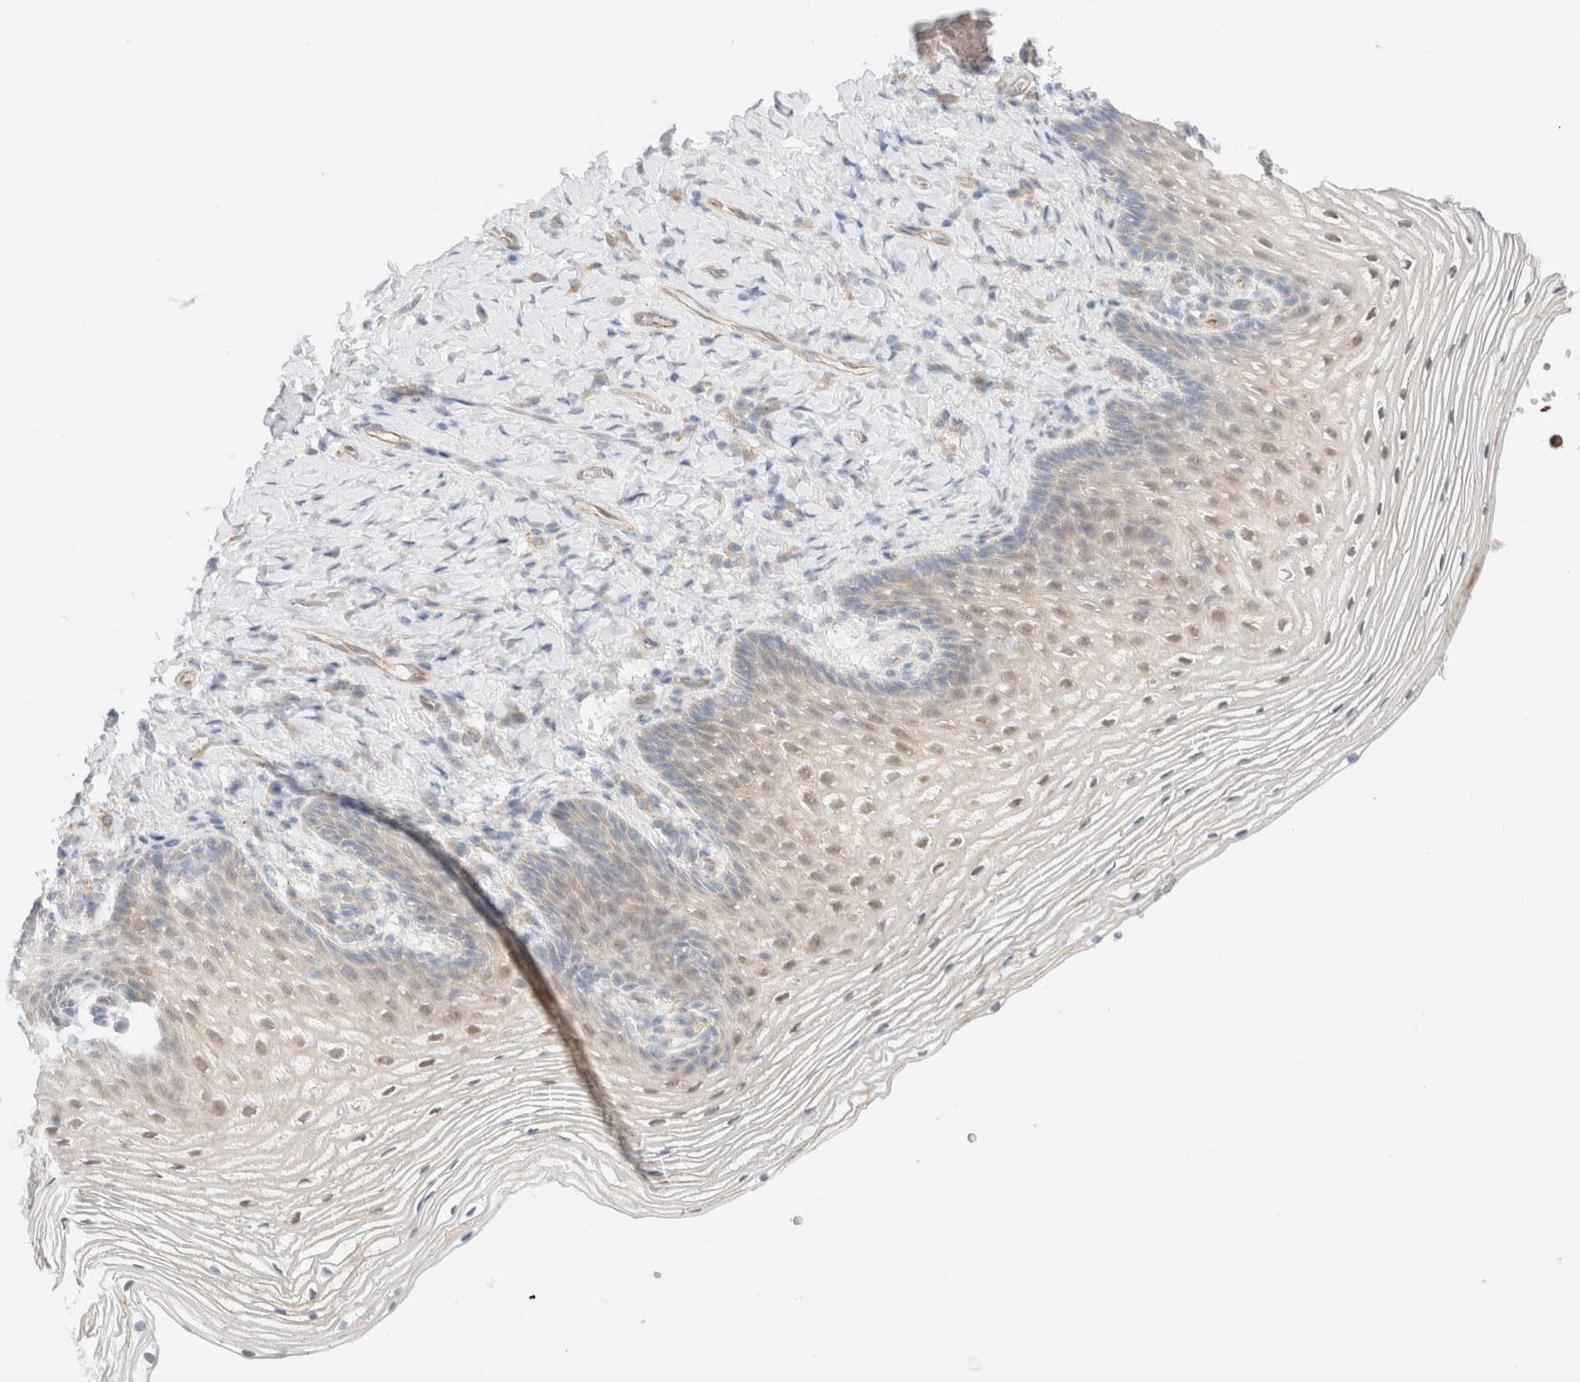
{"staining": {"intensity": "weak", "quantity": "<25%", "location": "nuclear"}, "tissue": "vagina", "cell_type": "Squamous epithelial cells", "image_type": "normal", "snomed": [{"axis": "morphology", "description": "Normal tissue, NOS"}, {"axis": "topography", "description": "Vagina"}], "caption": "This is an immunohistochemistry photomicrograph of normal human vagina. There is no expression in squamous epithelial cells.", "gene": "UNC13B", "patient": {"sex": "female", "age": 60}}